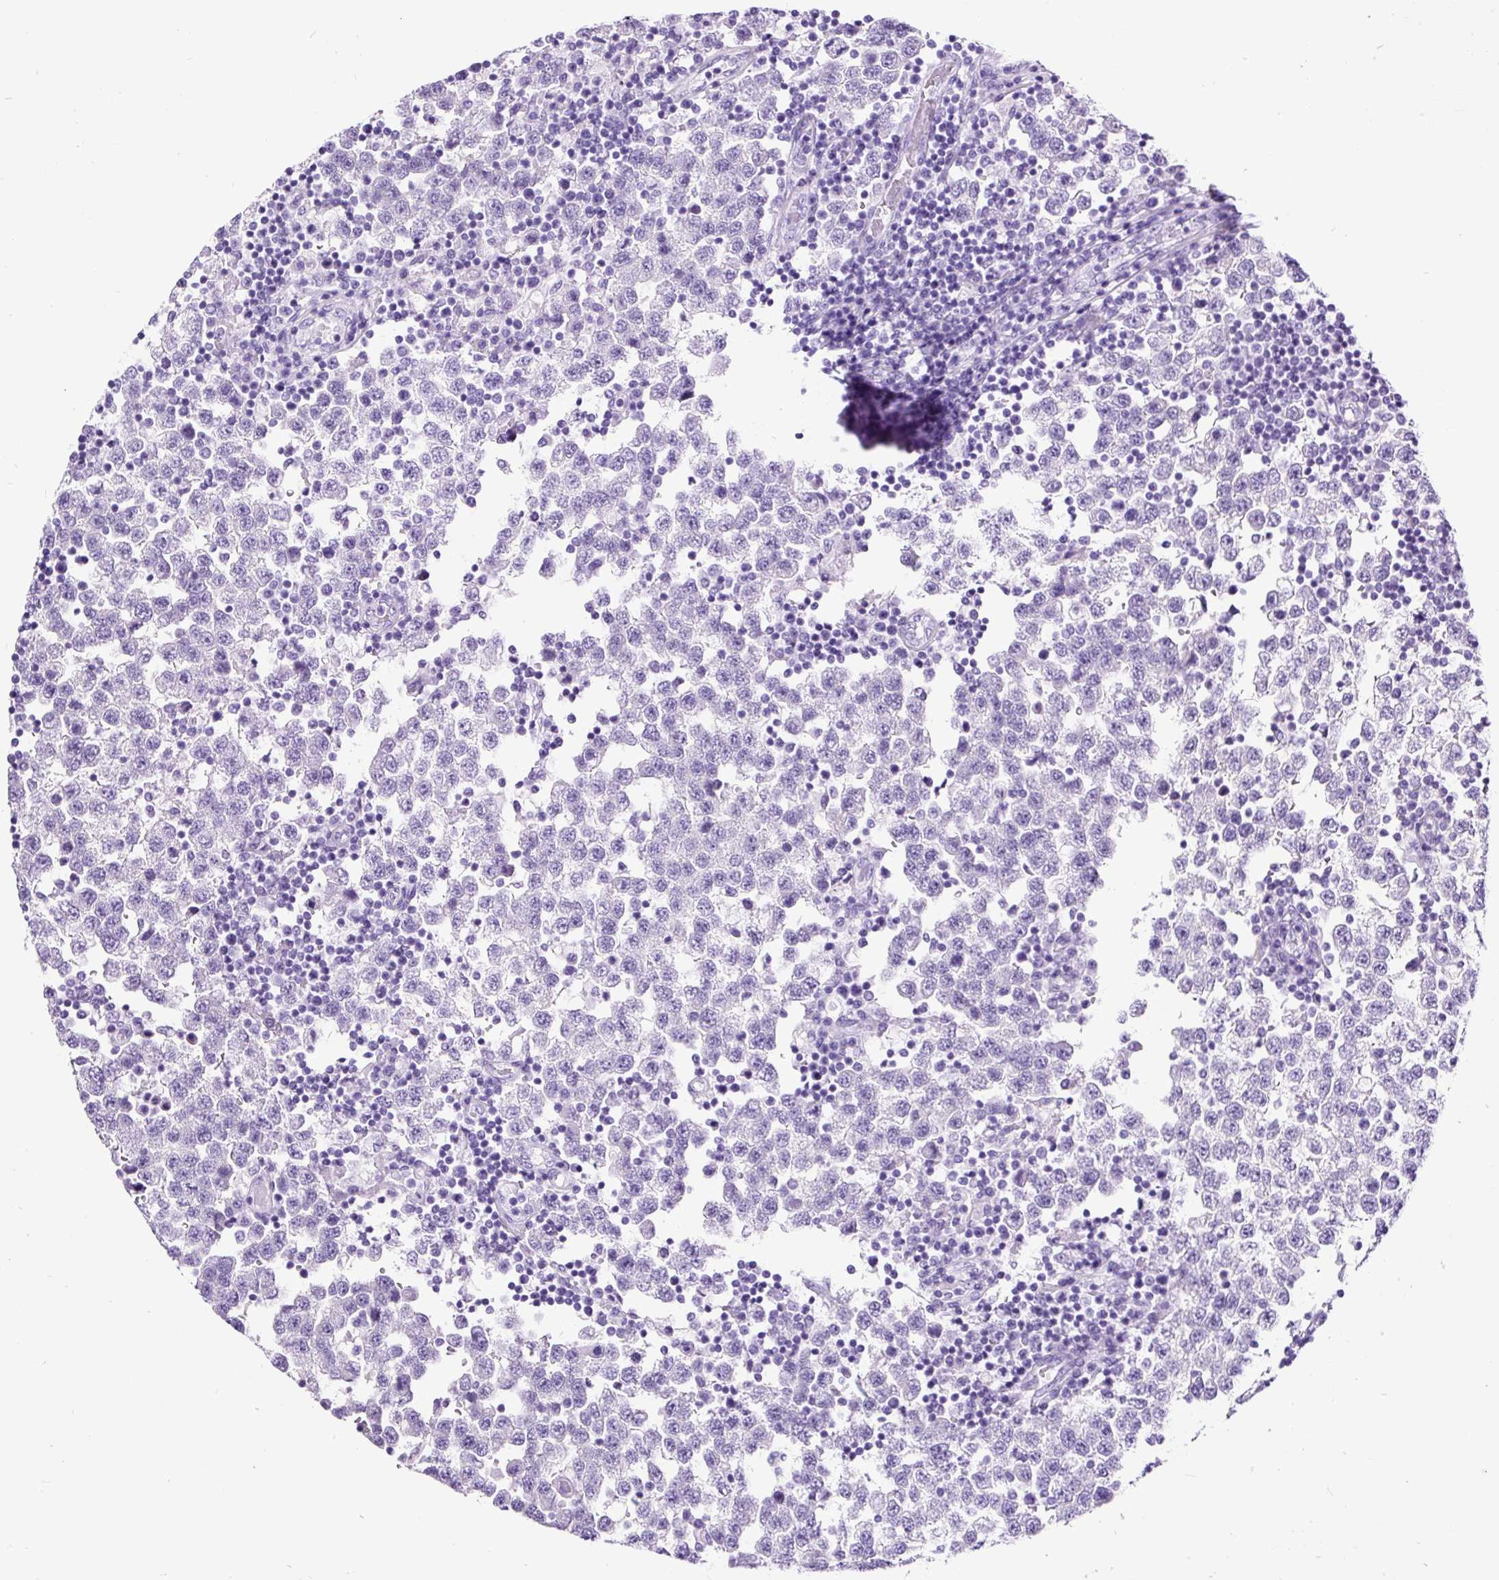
{"staining": {"intensity": "negative", "quantity": "none", "location": "none"}, "tissue": "testis cancer", "cell_type": "Tumor cells", "image_type": "cancer", "snomed": [{"axis": "morphology", "description": "Seminoma, NOS"}, {"axis": "topography", "description": "Testis"}], "caption": "IHC histopathology image of neoplastic tissue: seminoma (testis) stained with DAB demonstrates no significant protein positivity in tumor cells.", "gene": "PDIA2", "patient": {"sex": "male", "age": 34}}